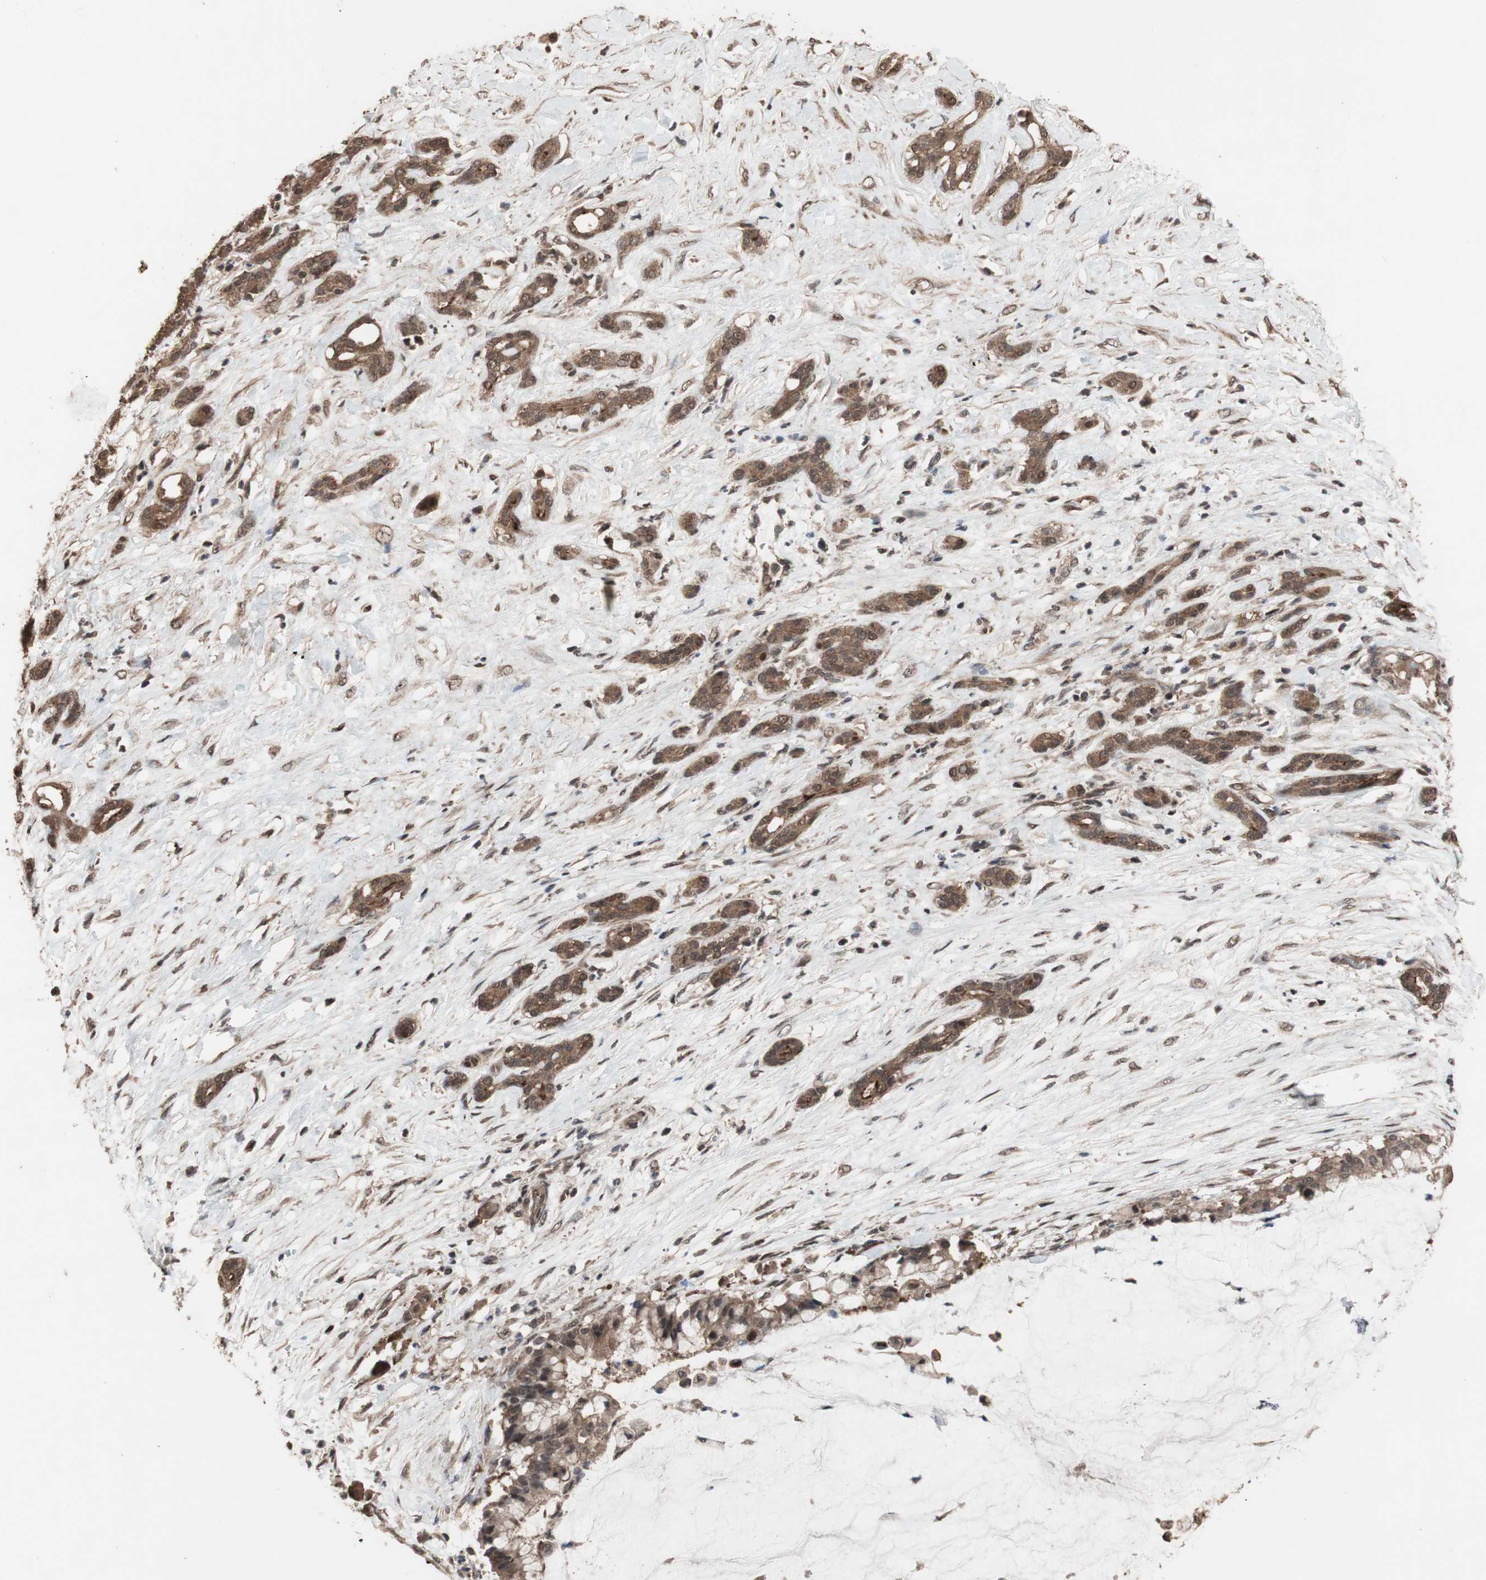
{"staining": {"intensity": "moderate", "quantity": ">75%", "location": "cytoplasmic/membranous"}, "tissue": "pancreatic cancer", "cell_type": "Tumor cells", "image_type": "cancer", "snomed": [{"axis": "morphology", "description": "Adenocarcinoma, NOS"}, {"axis": "topography", "description": "Pancreas"}], "caption": "Brown immunohistochemical staining in pancreatic cancer (adenocarcinoma) reveals moderate cytoplasmic/membranous staining in approximately >75% of tumor cells.", "gene": "KANSL1", "patient": {"sex": "male", "age": 41}}